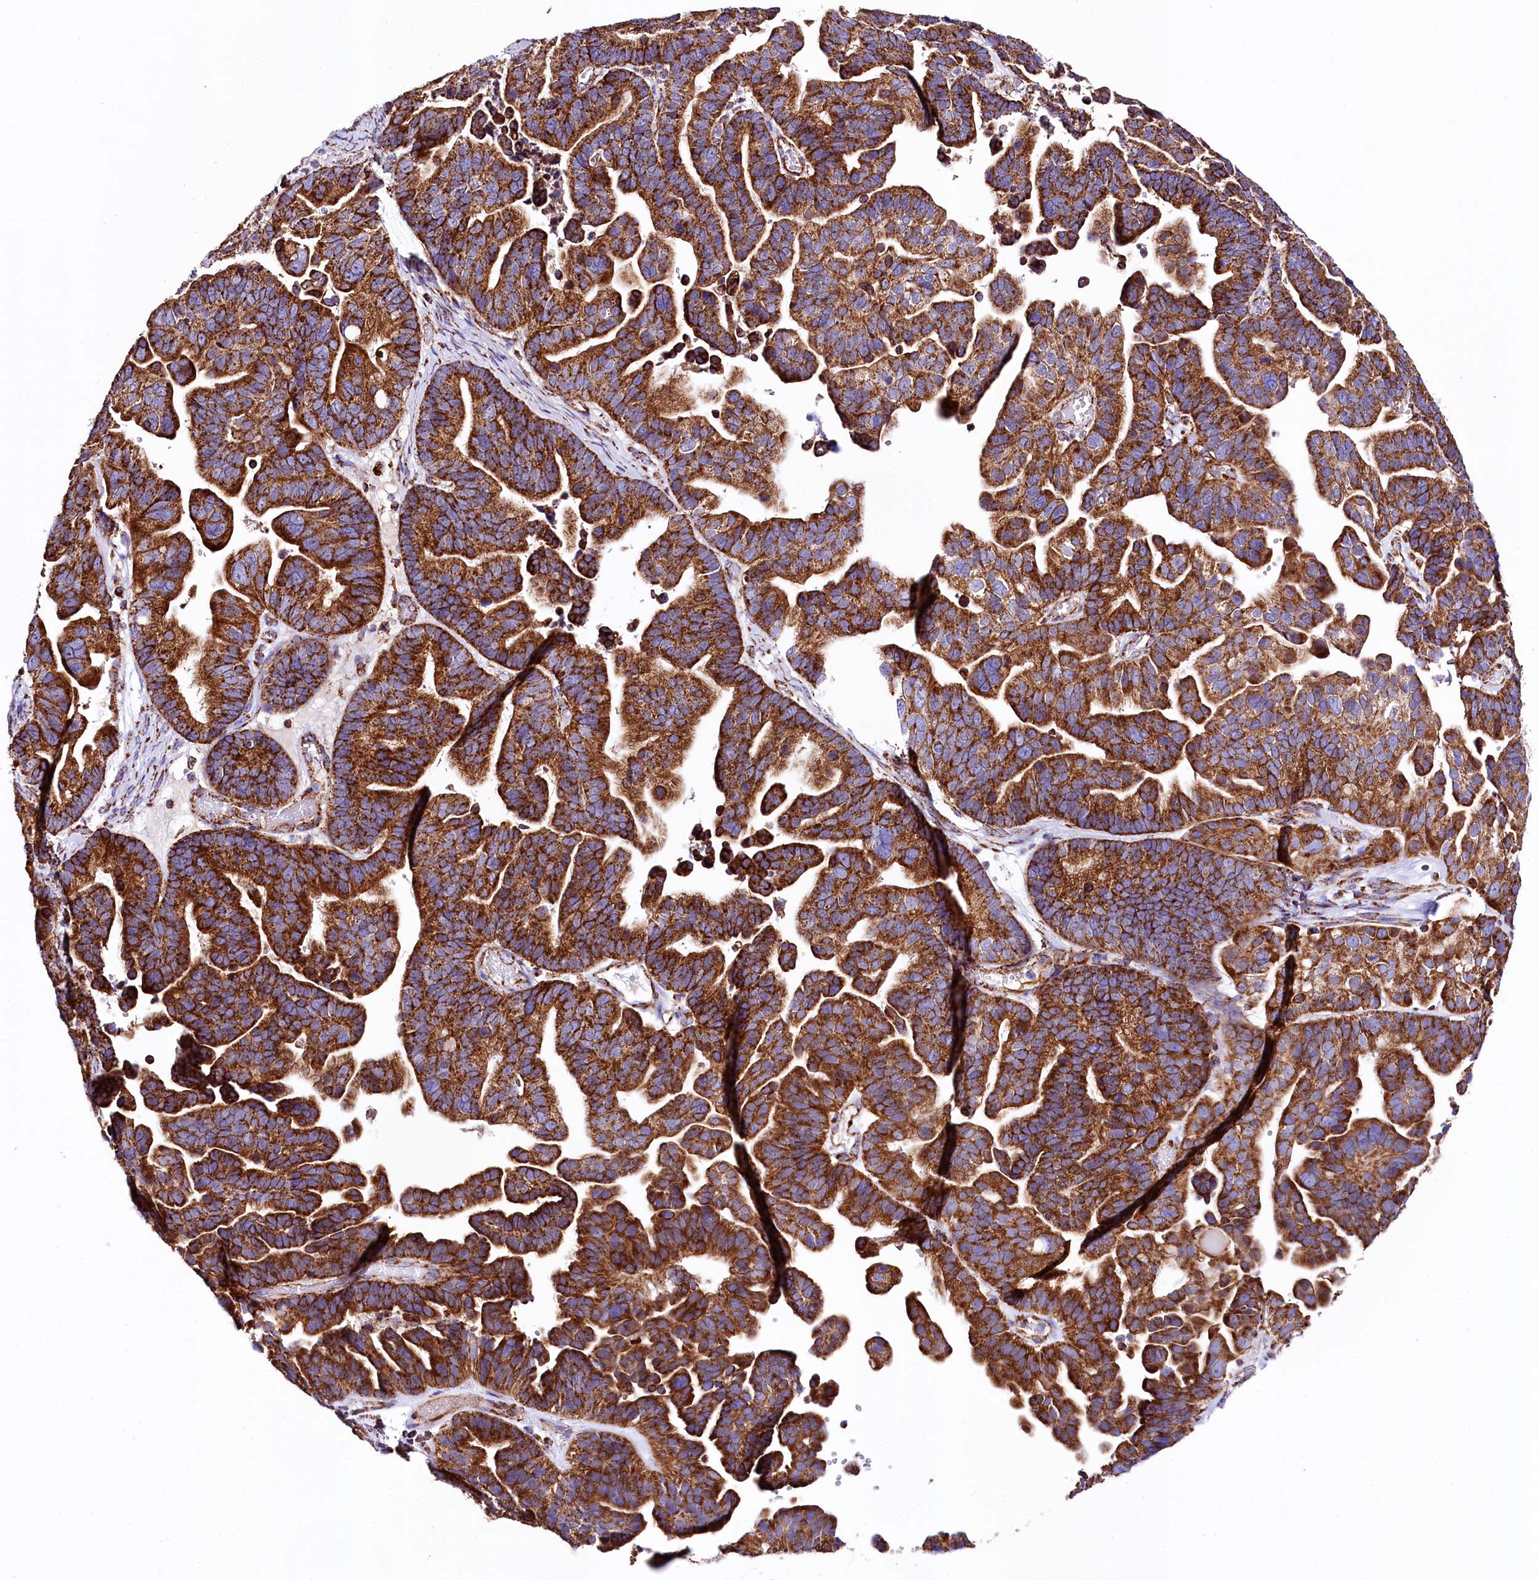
{"staining": {"intensity": "strong", "quantity": ">75%", "location": "cytoplasmic/membranous"}, "tissue": "ovarian cancer", "cell_type": "Tumor cells", "image_type": "cancer", "snomed": [{"axis": "morphology", "description": "Cystadenocarcinoma, serous, NOS"}, {"axis": "topography", "description": "Ovary"}], "caption": "Tumor cells demonstrate high levels of strong cytoplasmic/membranous staining in about >75% of cells in ovarian cancer (serous cystadenocarcinoma).", "gene": "APLP2", "patient": {"sex": "female", "age": 56}}